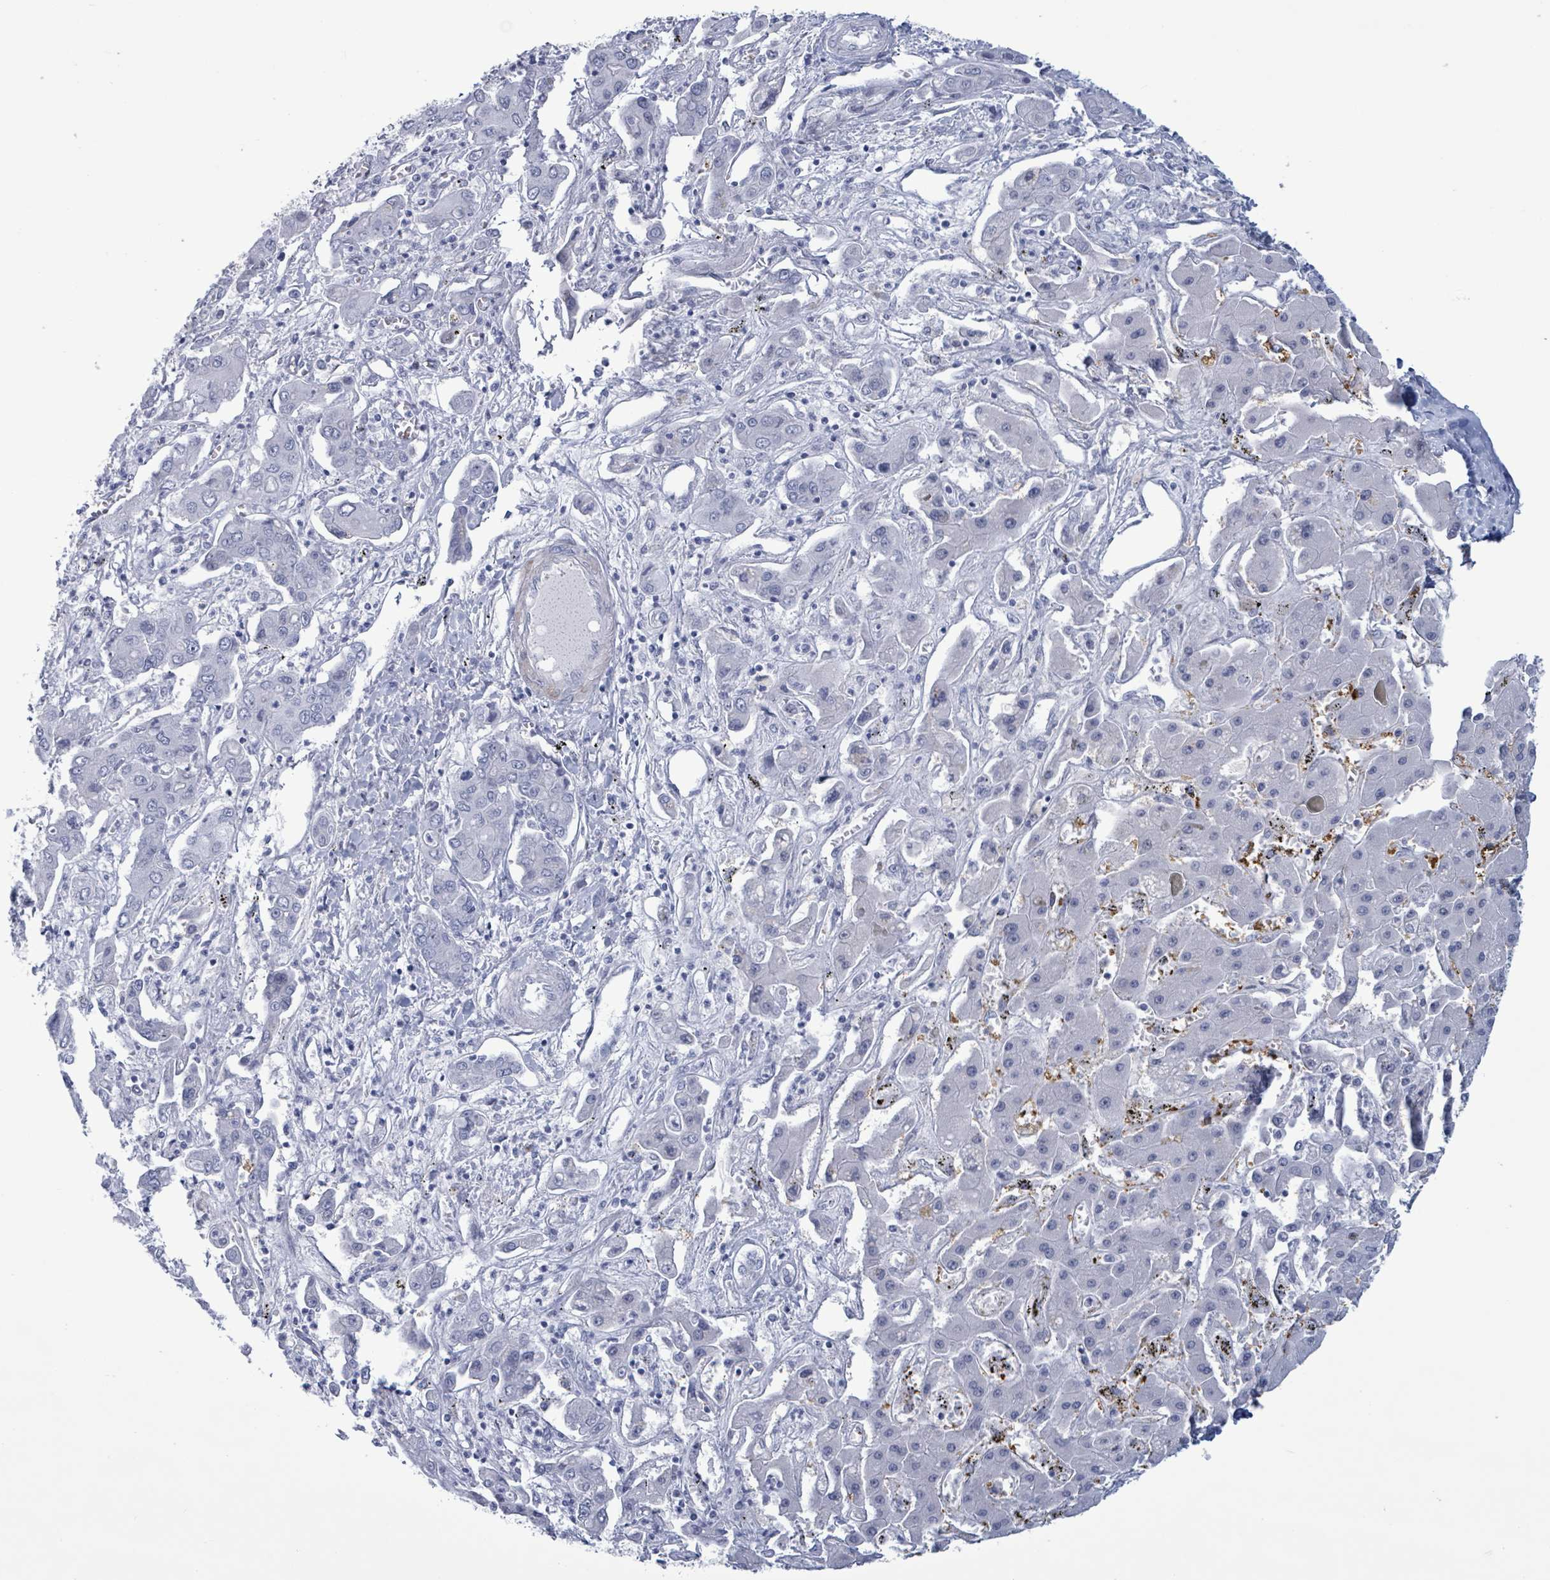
{"staining": {"intensity": "negative", "quantity": "none", "location": "none"}, "tissue": "liver cancer", "cell_type": "Tumor cells", "image_type": "cancer", "snomed": [{"axis": "morphology", "description": "Cholangiocarcinoma"}, {"axis": "topography", "description": "Liver"}], "caption": "The IHC image has no significant staining in tumor cells of liver cholangiocarcinoma tissue.", "gene": "ZNF771", "patient": {"sex": "male", "age": 67}}